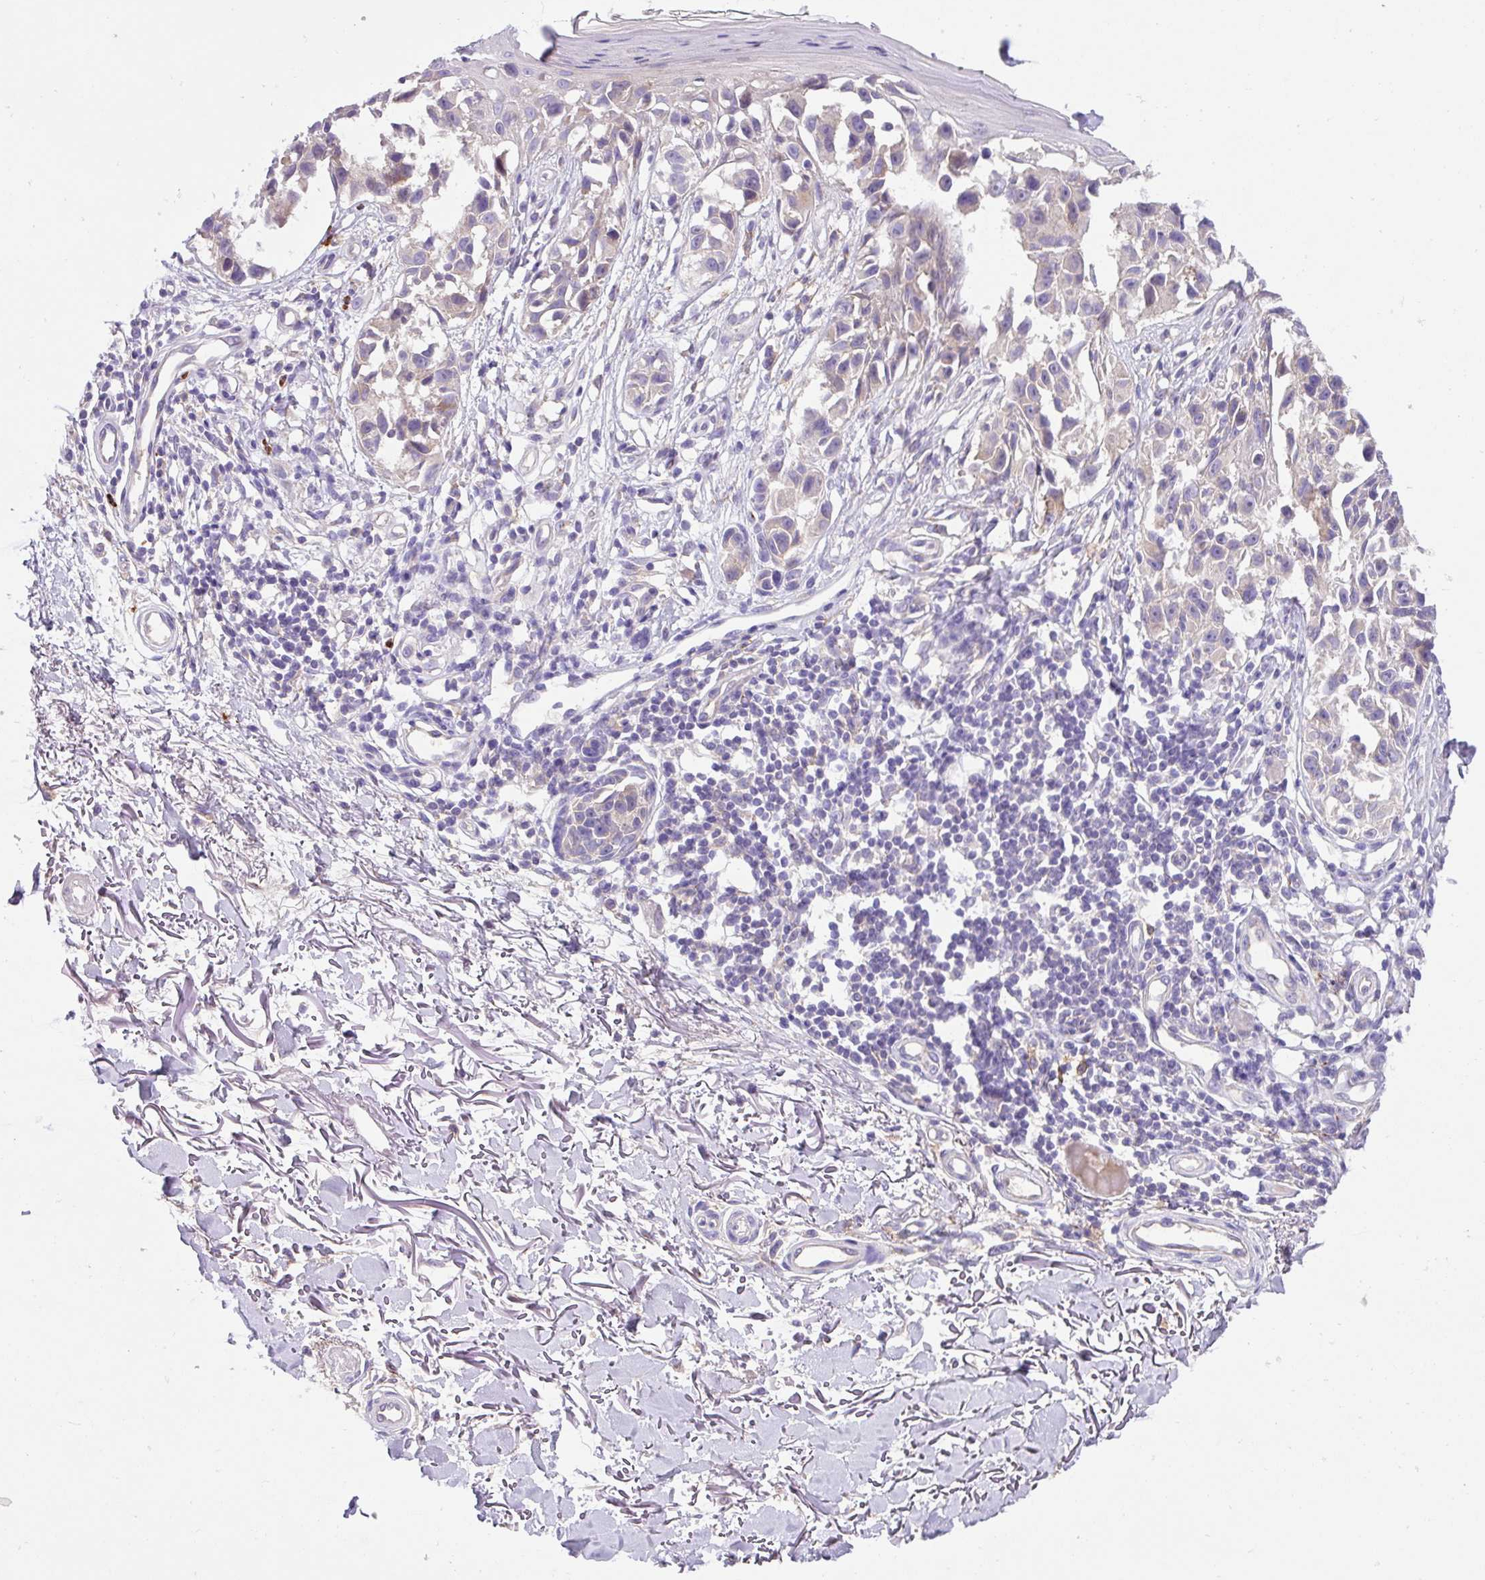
{"staining": {"intensity": "negative", "quantity": "none", "location": "none"}, "tissue": "melanoma", "cell_type": "Tumor cells", "image_type": "cancer", "snomed": [{"axis": "morphology", "description": "Malignant melanoma, NOS"}, {"axis": "topography", "description": "Skin"}], "caption": "This photomicrograph is of malignant melanoma stained with immunohistochemistry to label a protein in brown with the nuclei are counter-stained blue. There is no staining in tumor cells.", "gene": "CRISP3", "patient": {"sex": "male", "age": 73}}